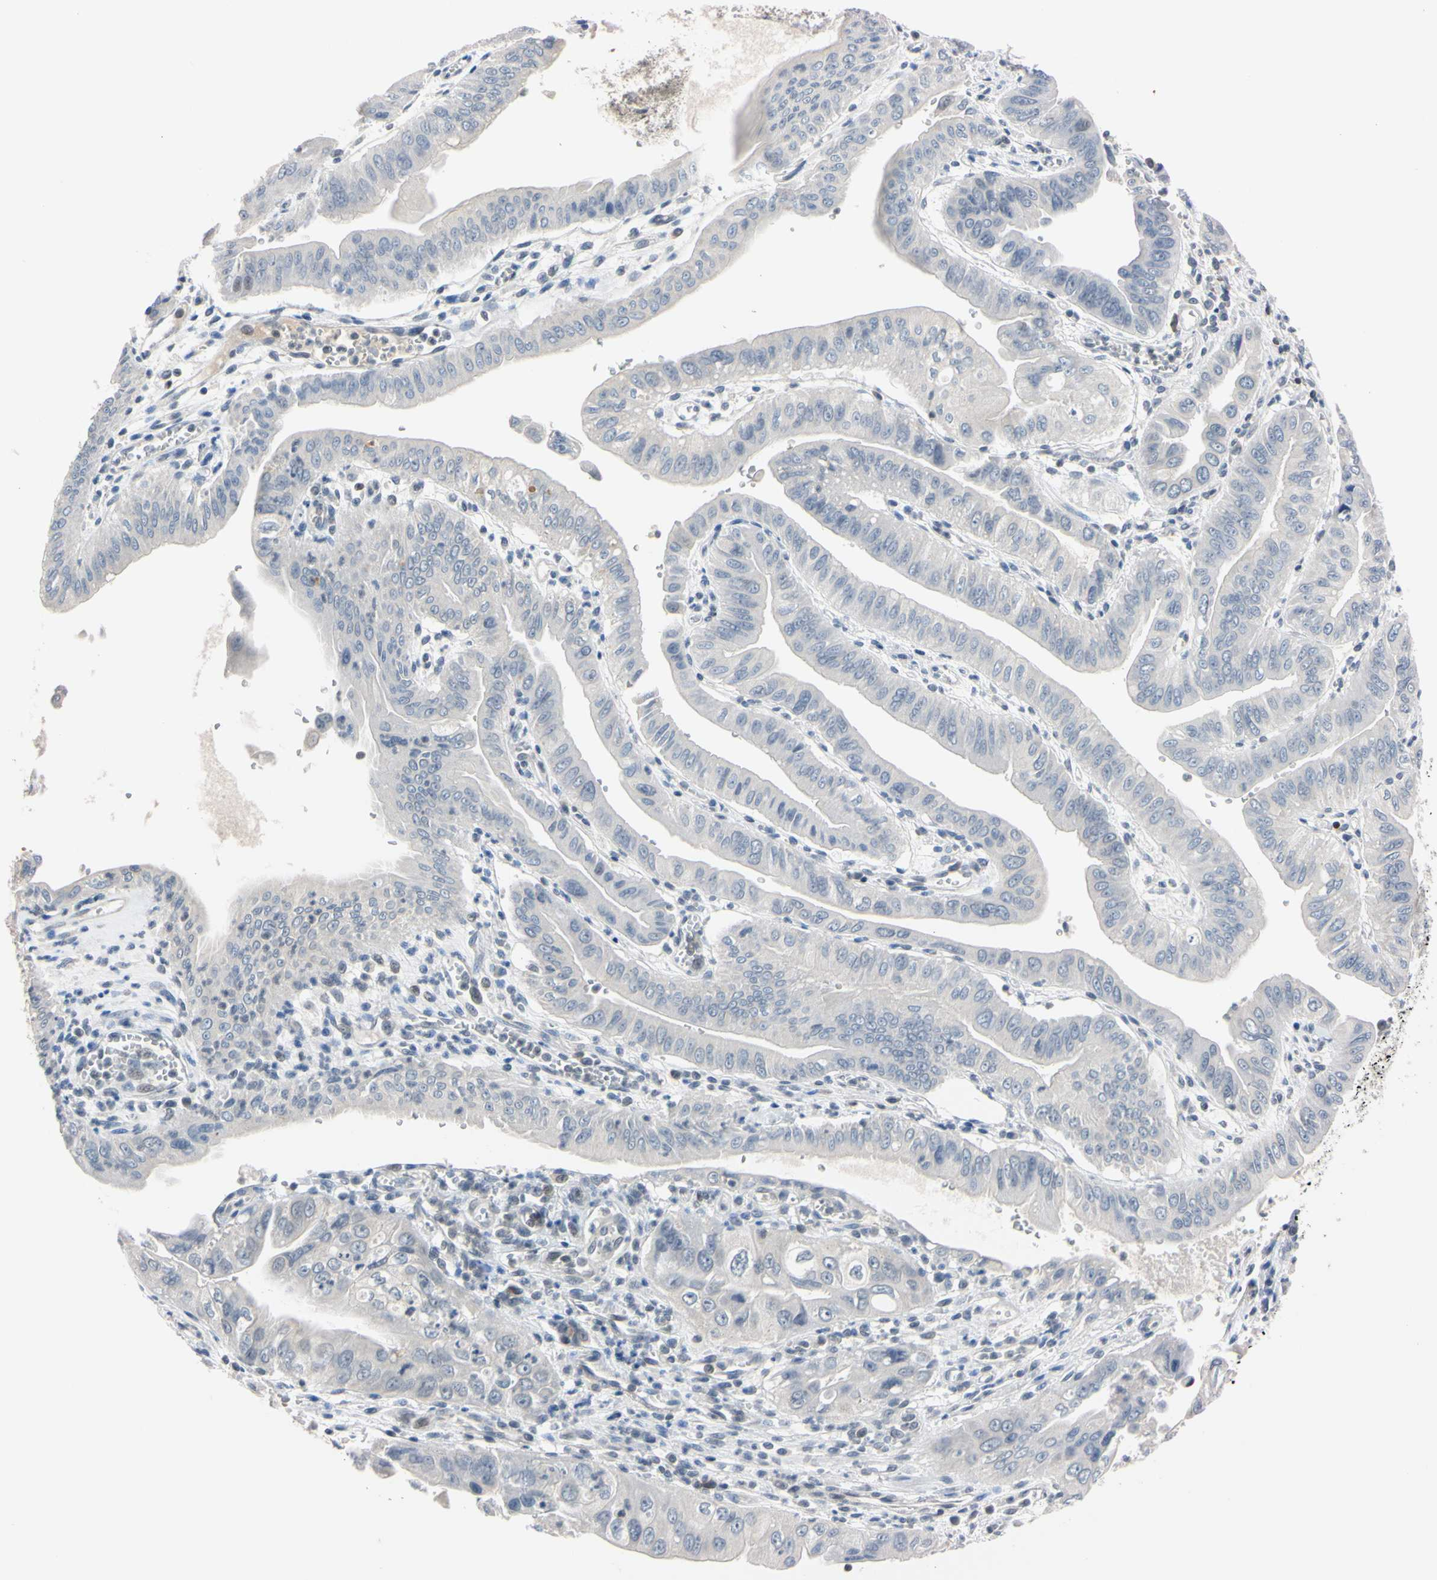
{"staining": {"intensity": "negative", "quantity": "none", "location": "none"}, "tissue": "pancreatic cancer", "cell_type": "Tumor cells", "image_type": "cancer", "snomed": [{"axis": "morphology", "description": "Normal tissue, NOS"}, {"axis": "topography", "description": "Lymph node"}], "caption": "This photomicrograph is of pancreatic cancer stained with immunohistochemistry to label a protein in brown with the nuclei are counter-stained blue. There is no positivity in tumor cells.", "gene": "UBE2I", "patient": {"sex": "male", "age": 50}}